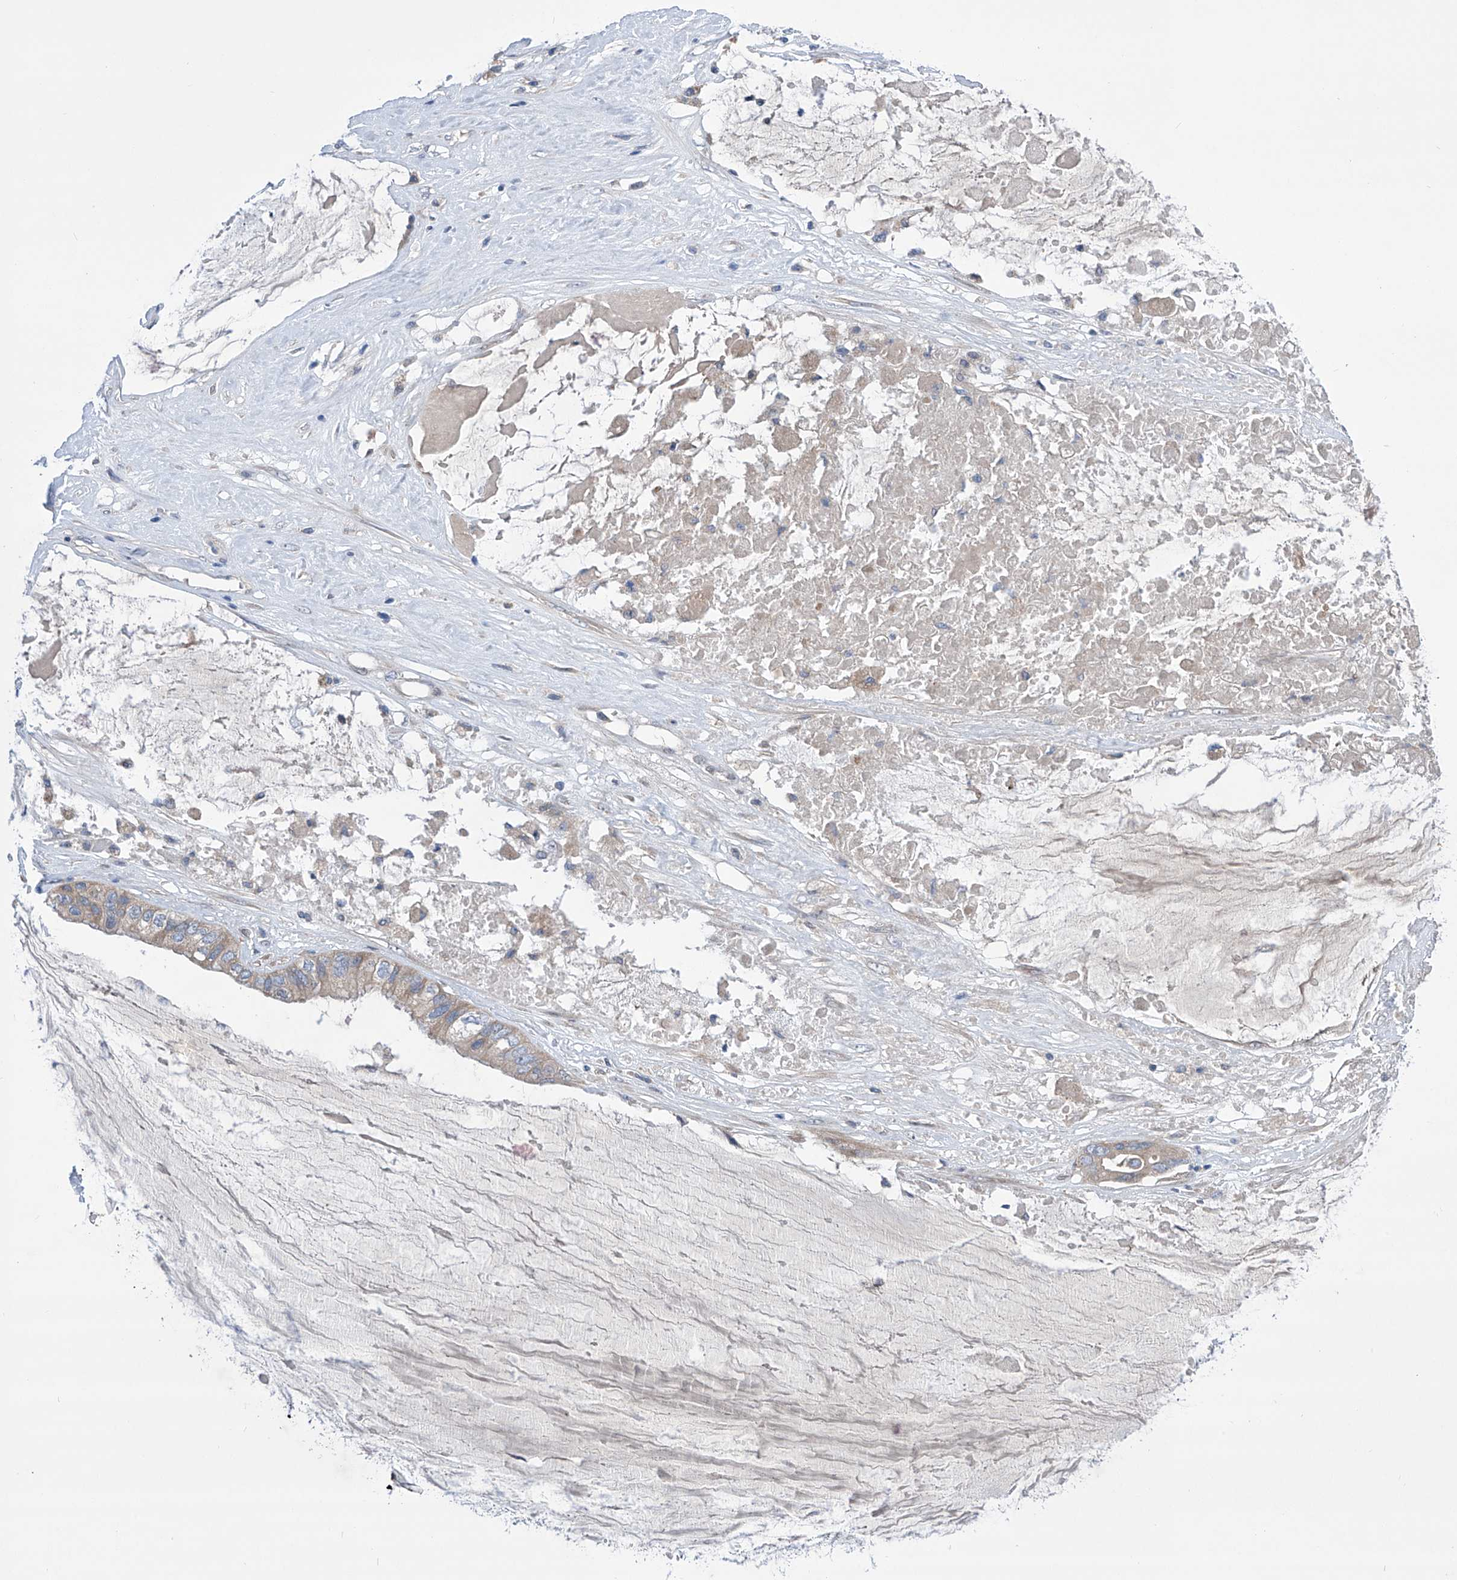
{"staining": {"intensity": "weak", "quantity": "25%-75%", "location": "cytoplasmic/membranous"}, "tissue": "ovarian cancer", "cell_type": "Tumor cells", "image_type": "cancer", "snomed": [{"axis": "morphology", "description": "Cystadenocarcinoma, mucinous, NOS"}, {"axis": "topography", "description": "Ovary"}], "caption": "A high-resolution image shows immunohistochemistry (IHC) staining of ovarian cancer, which reveals weak cytoplasmic/membranous expression in about 25%-75% of tumor cells. (DAB (3,3'-diaminobenzidine) = brown stain, brightfield microscopy at high magnification).", "gene": "SRBD1", "patient": {"sex": "female", "age": 80}}